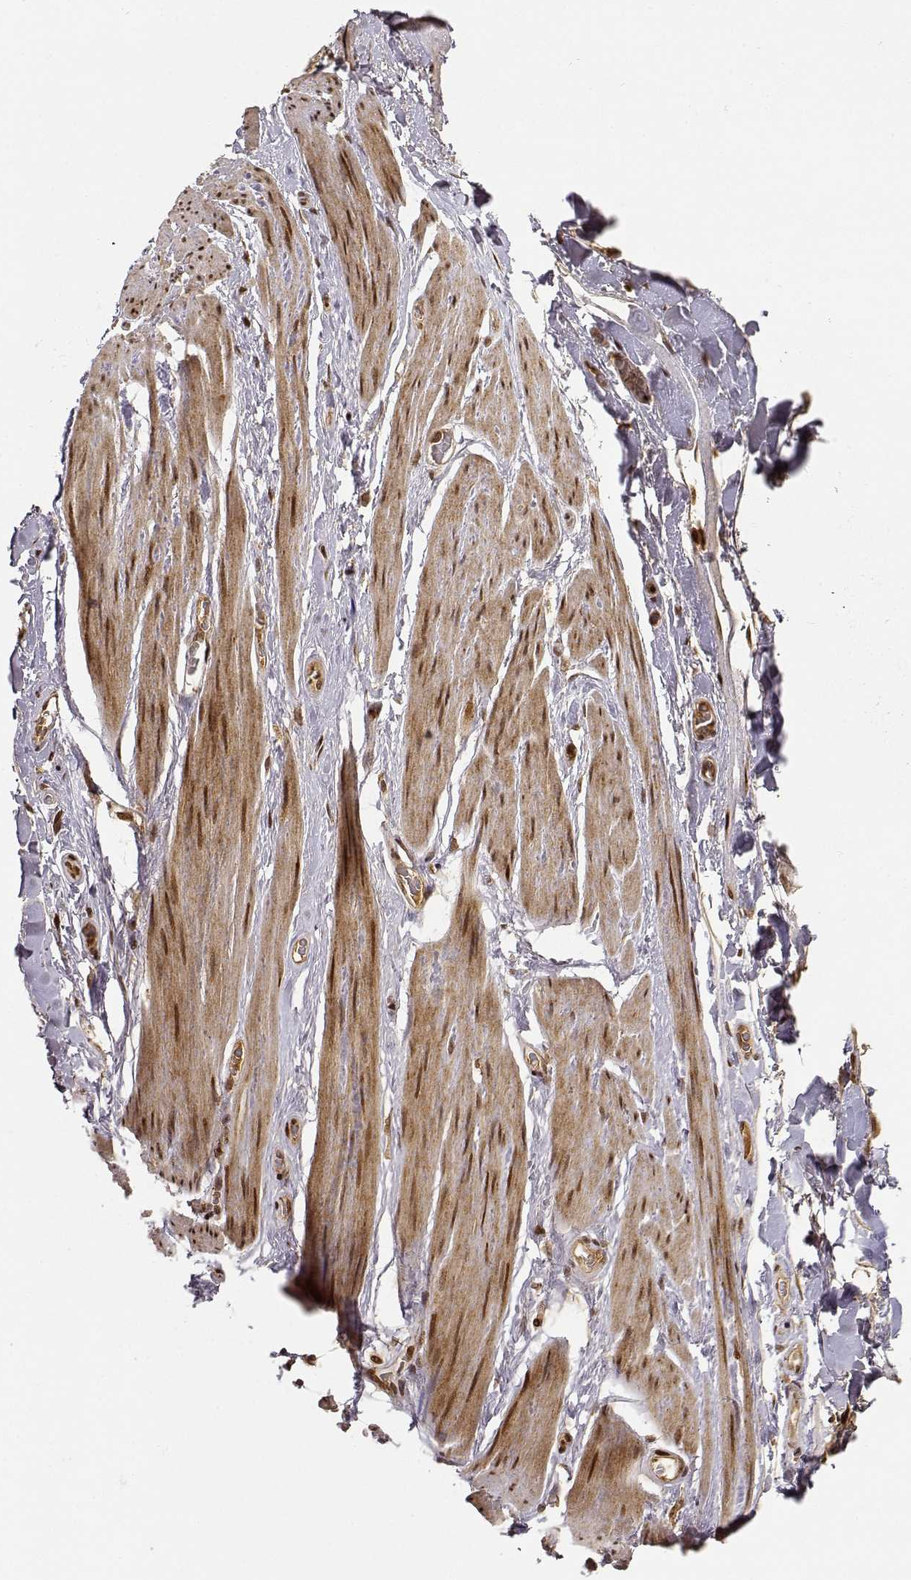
{"staining": {"intensity": "moderate", "quantity": "25%-75%", "location": "nuclear"}, "tissue": "soft tissue", "cell_type": "Fibroblasts", "image_type": "normal", "snomed": [{"axis": "morphology", "description": "Normal tissue, NOS"}, {"axis": "topography", "description": "Anal"}, {"axis": "topography", "description": "Peripheral nerve tissue"}], "caption": "Immunohistochemistry (IHC) staining of normal soft tissue, which shows medium levels of moderate nuclear expression in approximately 25%-75% of fibroblasts indicating moderate nuclear protein positivity. The staining was performed using DAB (brown) for protein detection and nuclei were counterstained in hematoxylin (blue).", "gene": "MAEA", "patient": {"sex": "male", "age": 53}}